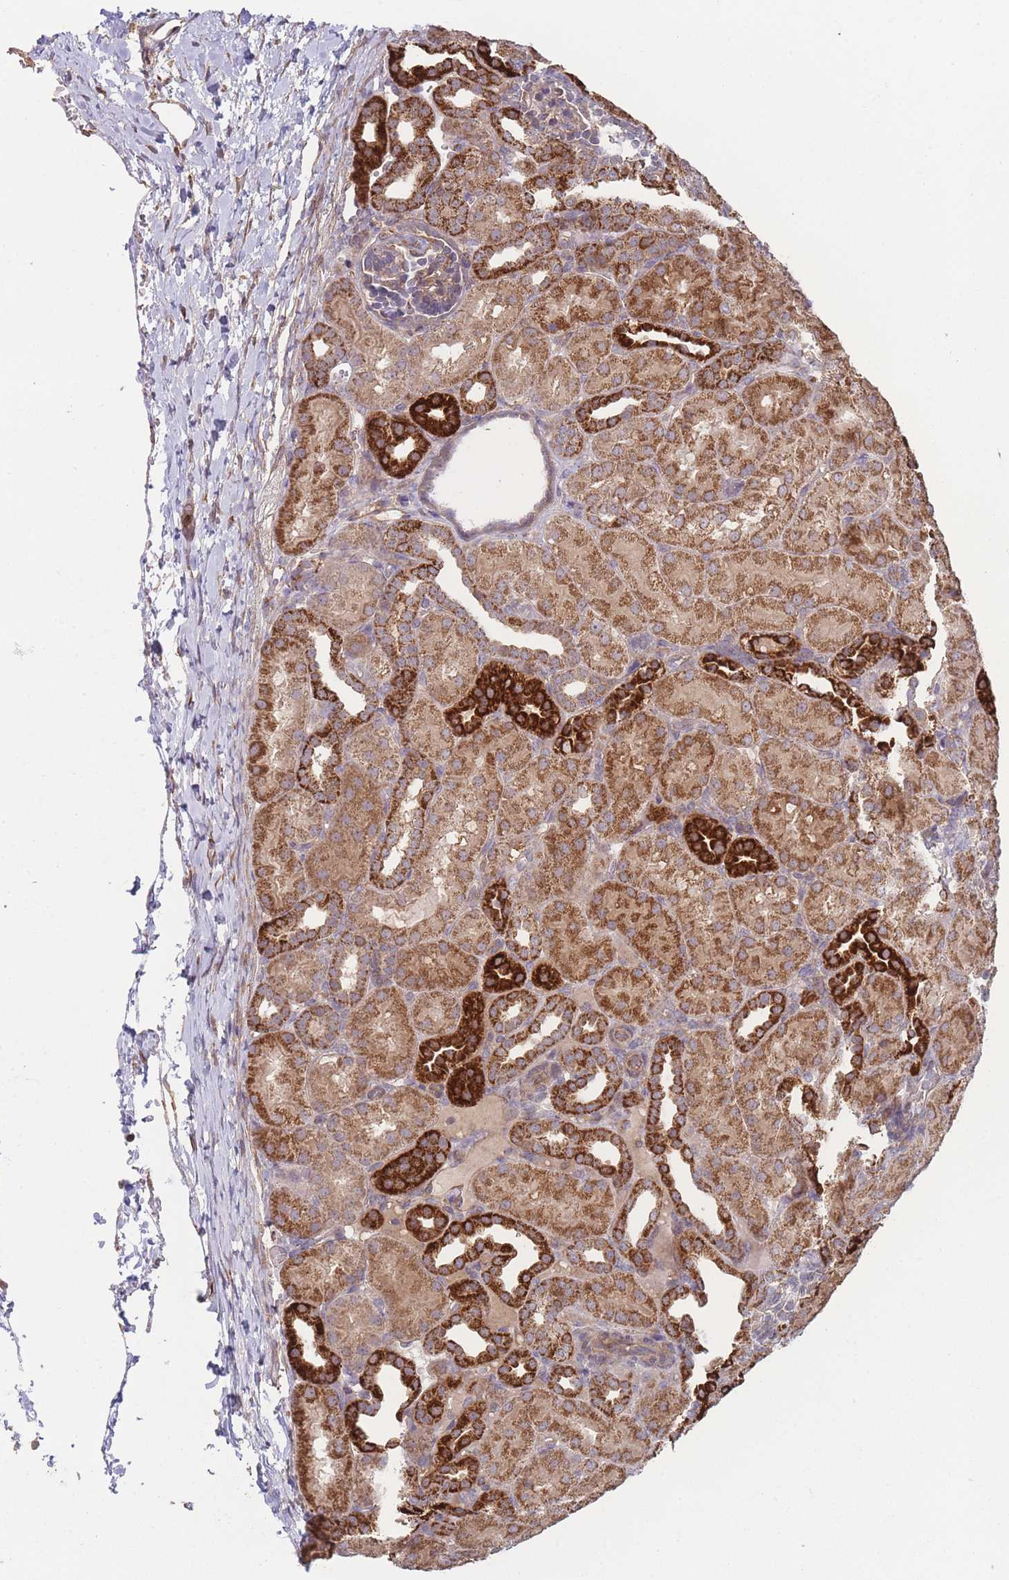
{"staining": {"intensity": "moderate", "quantity": "25%-75%", "location": "cytoplasmic/membranous"}, "tissue": "kidney", "cell_type": "Cells in glomeruli", "image_type": "normal", "snomed": [{"axis": "morphology", "description": "Normal tissue, NOS"}, {"axis": "topography", "description": "Kidney"}], "caption": "A medium amount of moderate cytoplasmic/membranous positivity is appreciated in approximately 25%-75% of cells in glomeruli in benign kidney. (Brightfield microscopy of DAB IHC at high magnification).", "gene": "PXMP4", "patient": {"sex": "male", "age": 1}}